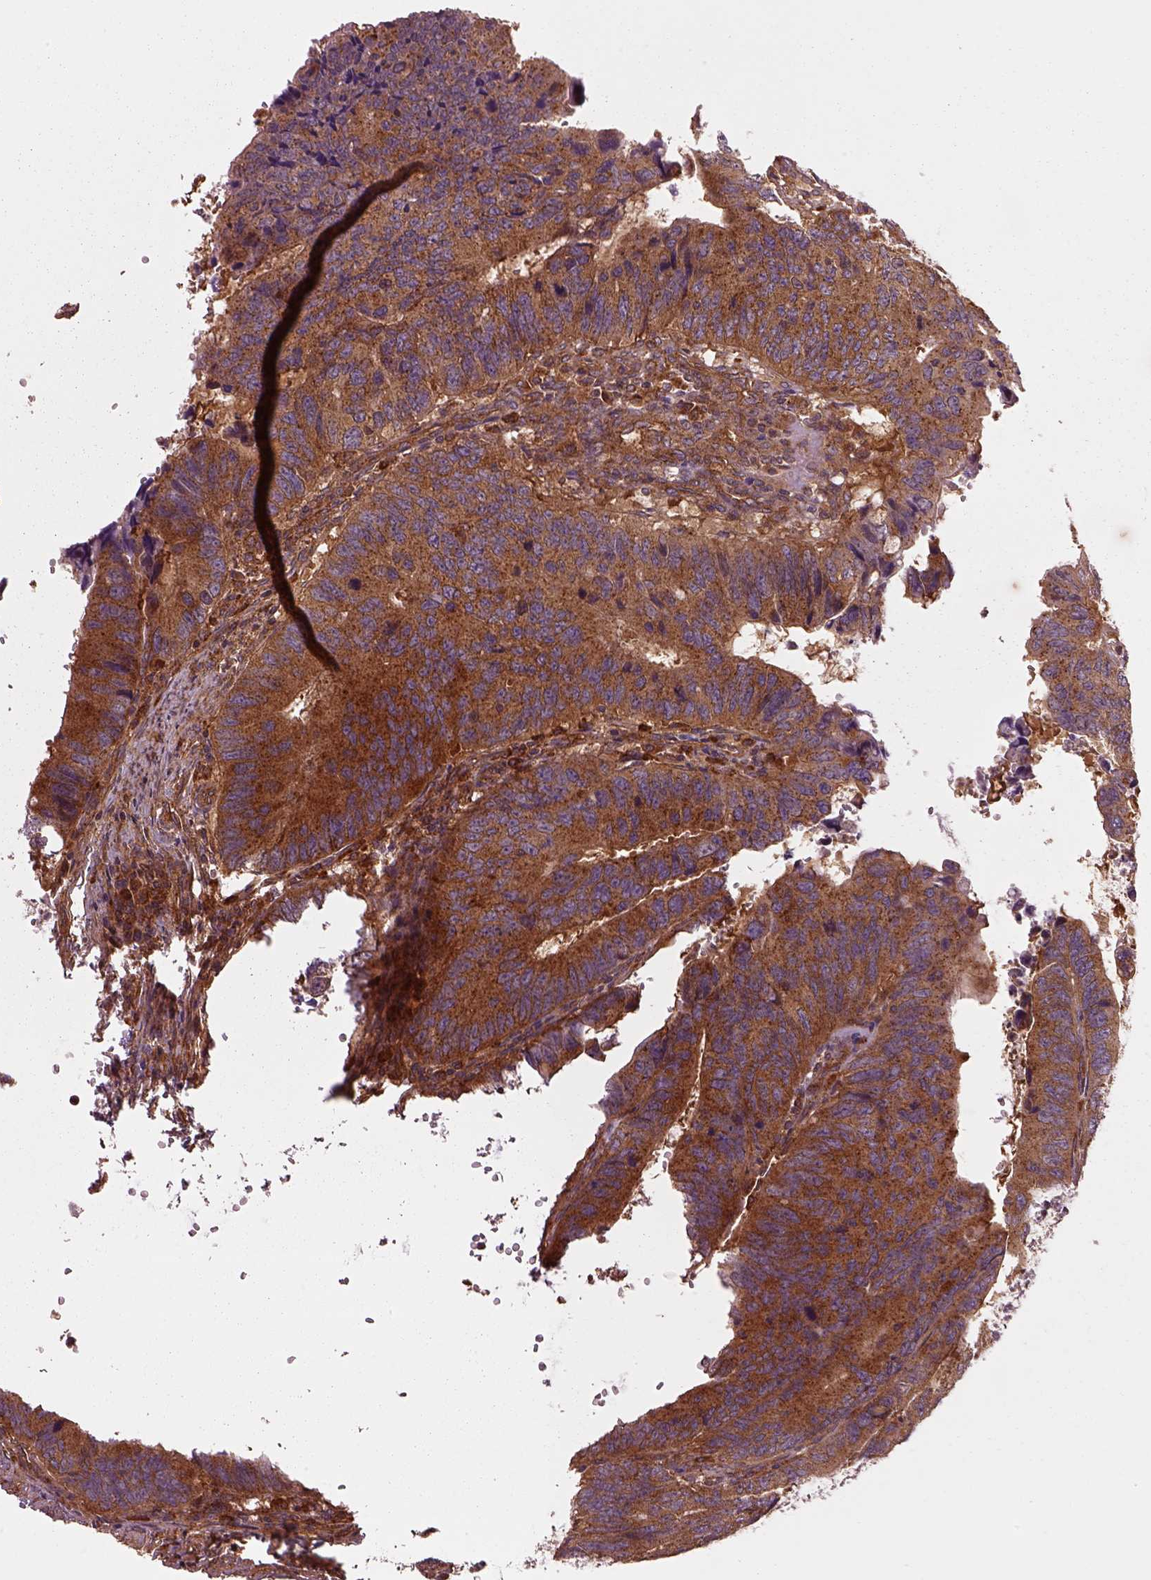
{"staining": {"intensity": "strong", "quantity": "25%-75%", "location": "cytoplasmic/membranous"}, "tissue": "colorectal cancer", "cell_type": "Tumor cells", "image_type": "cancer", "snomed": [{"axis": "morphology", "description": "Adenocarcinoma, NOS"}, {"axis": "topography", "description": "Colon"}], "caption": "This micrograph displays immunohistochemistry staining of human colorectal cancer (adenocarcinoma), with high strong cytoplasmic/membranous staining in about 25%-75% of tumor cells.", "gene": "WASHC2A", "patient": {"sex": "female", "age": 82}}